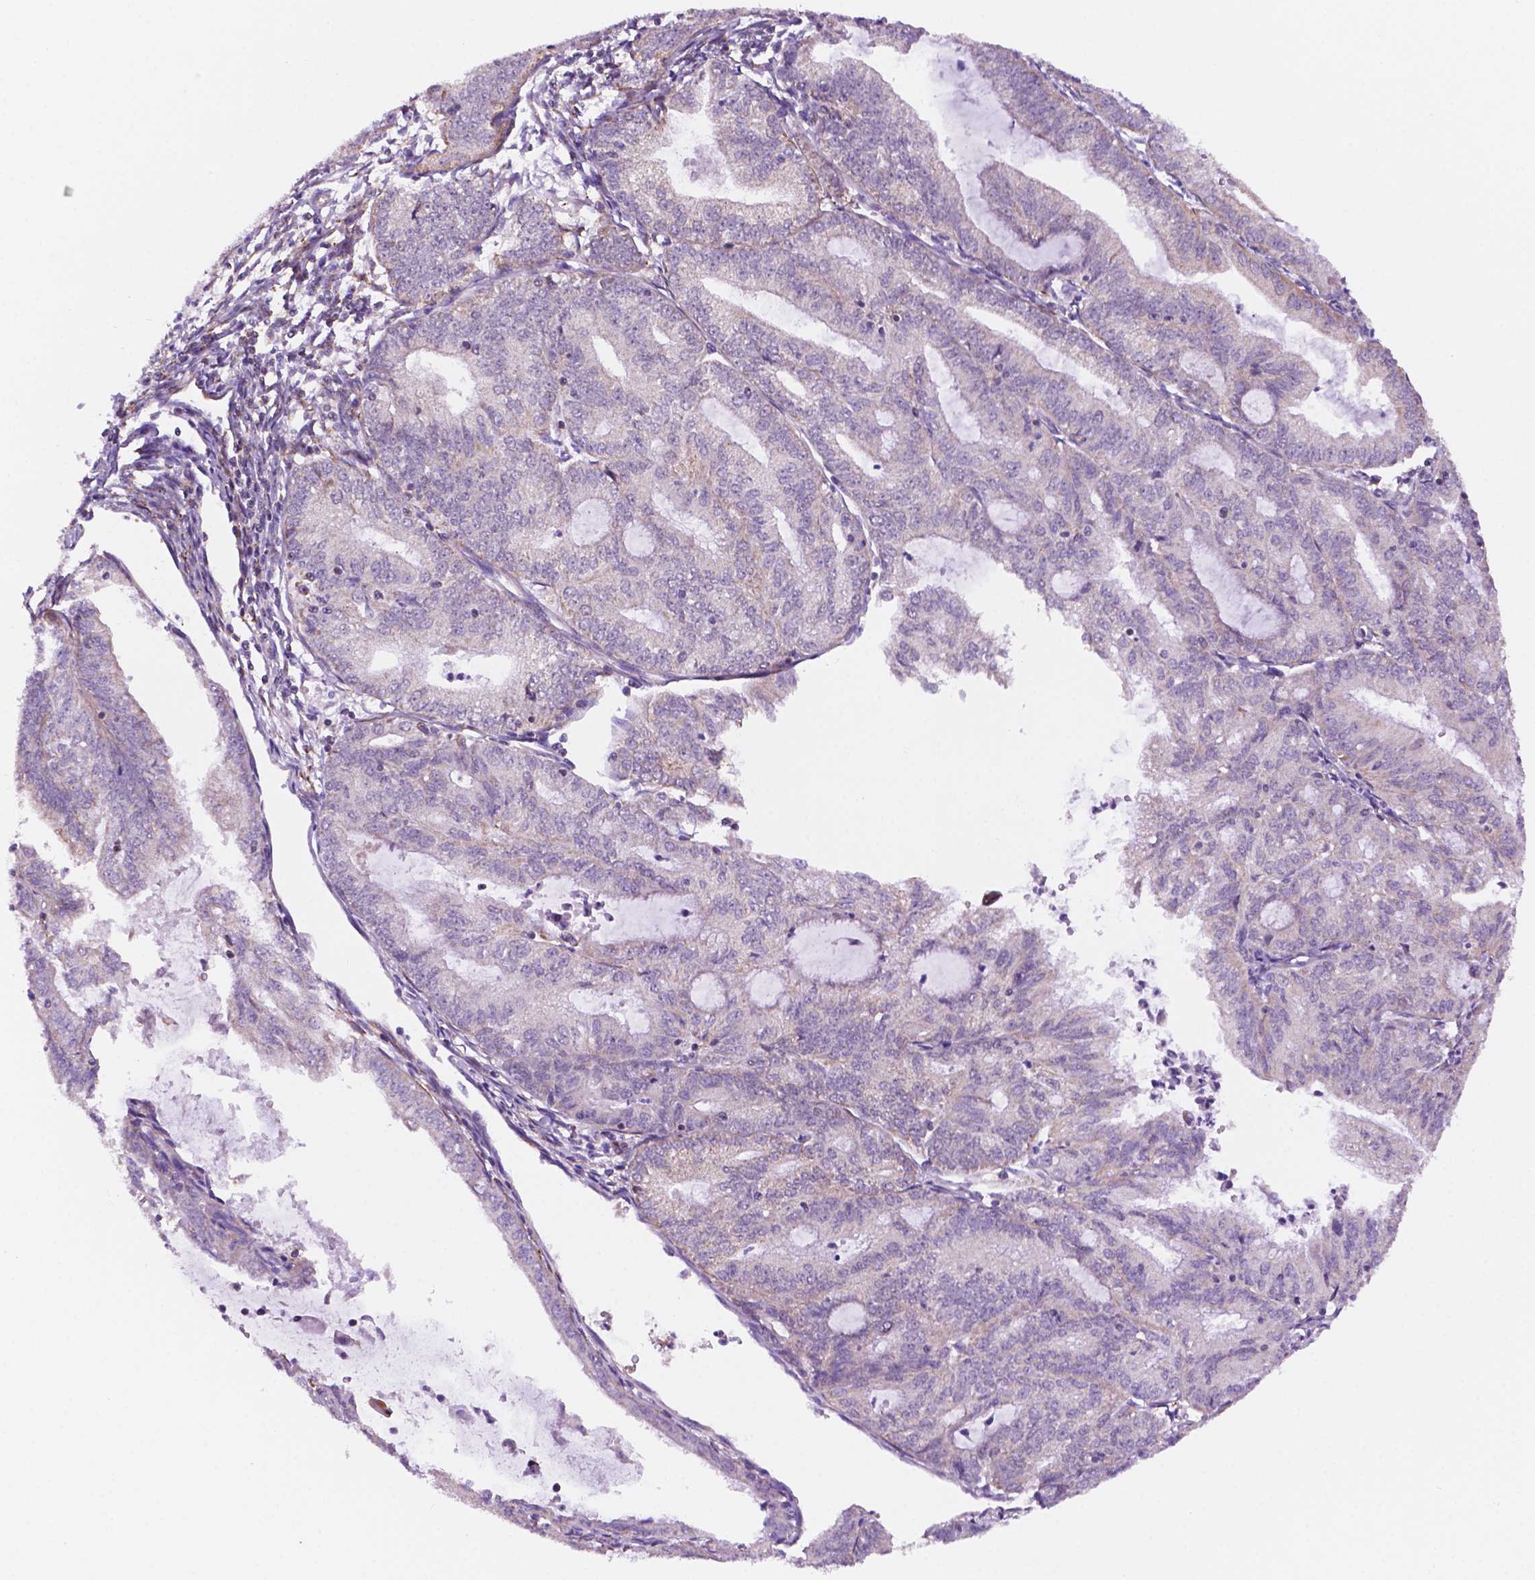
{"staining": {"intensity": "weak", "quantity": "25%-75%", "location": "cytoplasmic/membranous"}, "tissue": "endometrial cancer", "cell_type": "Tumor cells", "image_type": "cancer", "snomed": [{"axis": "morphology", "description": "Adenocarcinoma, NOS"}, {"axis": "topography", "description": "Endometrium"}], "caption": "Immunohistochemistry staining of adenocarcinoma (endometrial), which reveals low levels of weak cytoplasmic/membranous positivity in approximately 25%-75% of tumor cells indicating weak cytoplasmic/membranous protein expression. The staining was performed using DAB (3,3'-diaminobenzidine) (brown) for protein detection and nuclei were counterstained in hematoxylin (blue).", "gene": "GEMIN4", "patient": {"sex": "female", "age": 70}}